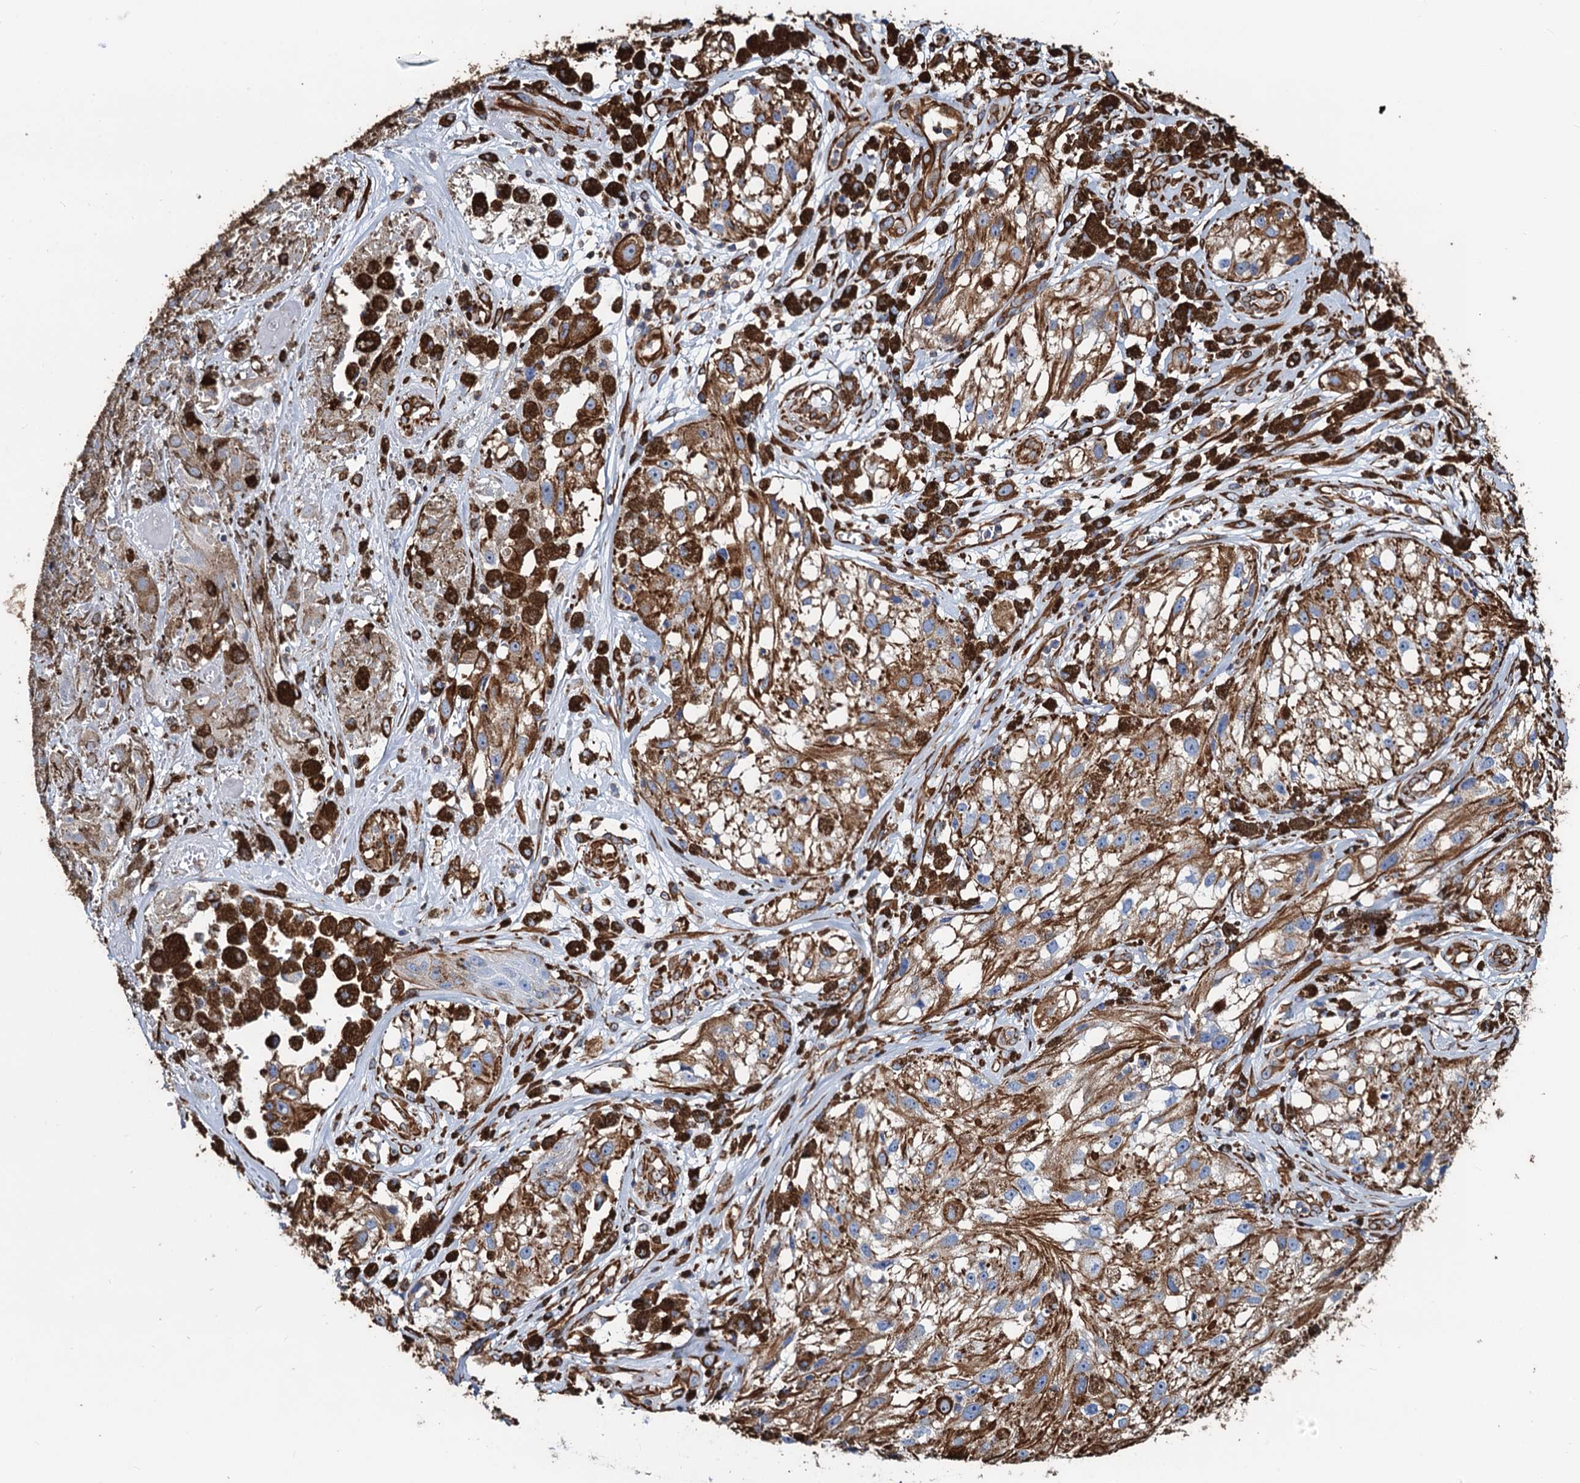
{"staining": {"intensity": "moderate", "quantity": ">75%", "location": "cytoplasmic/membranous"}, "tissue": "melanoma", "cell_type": "Tumor cells", "image_type": "cancer", "snomed": [{"axis": "morphology", "description": "Malignant melanoma, NOS"}, {"axis": "topography", "description": "Skin"}], "caption": "Human melanoma stained with a brown dye reveals moderate cytoplasmic/membranous positive expression in about >75% of tumor cells.", "gene": "PGM2", "patient": {"sex": "male", "age": 88}}